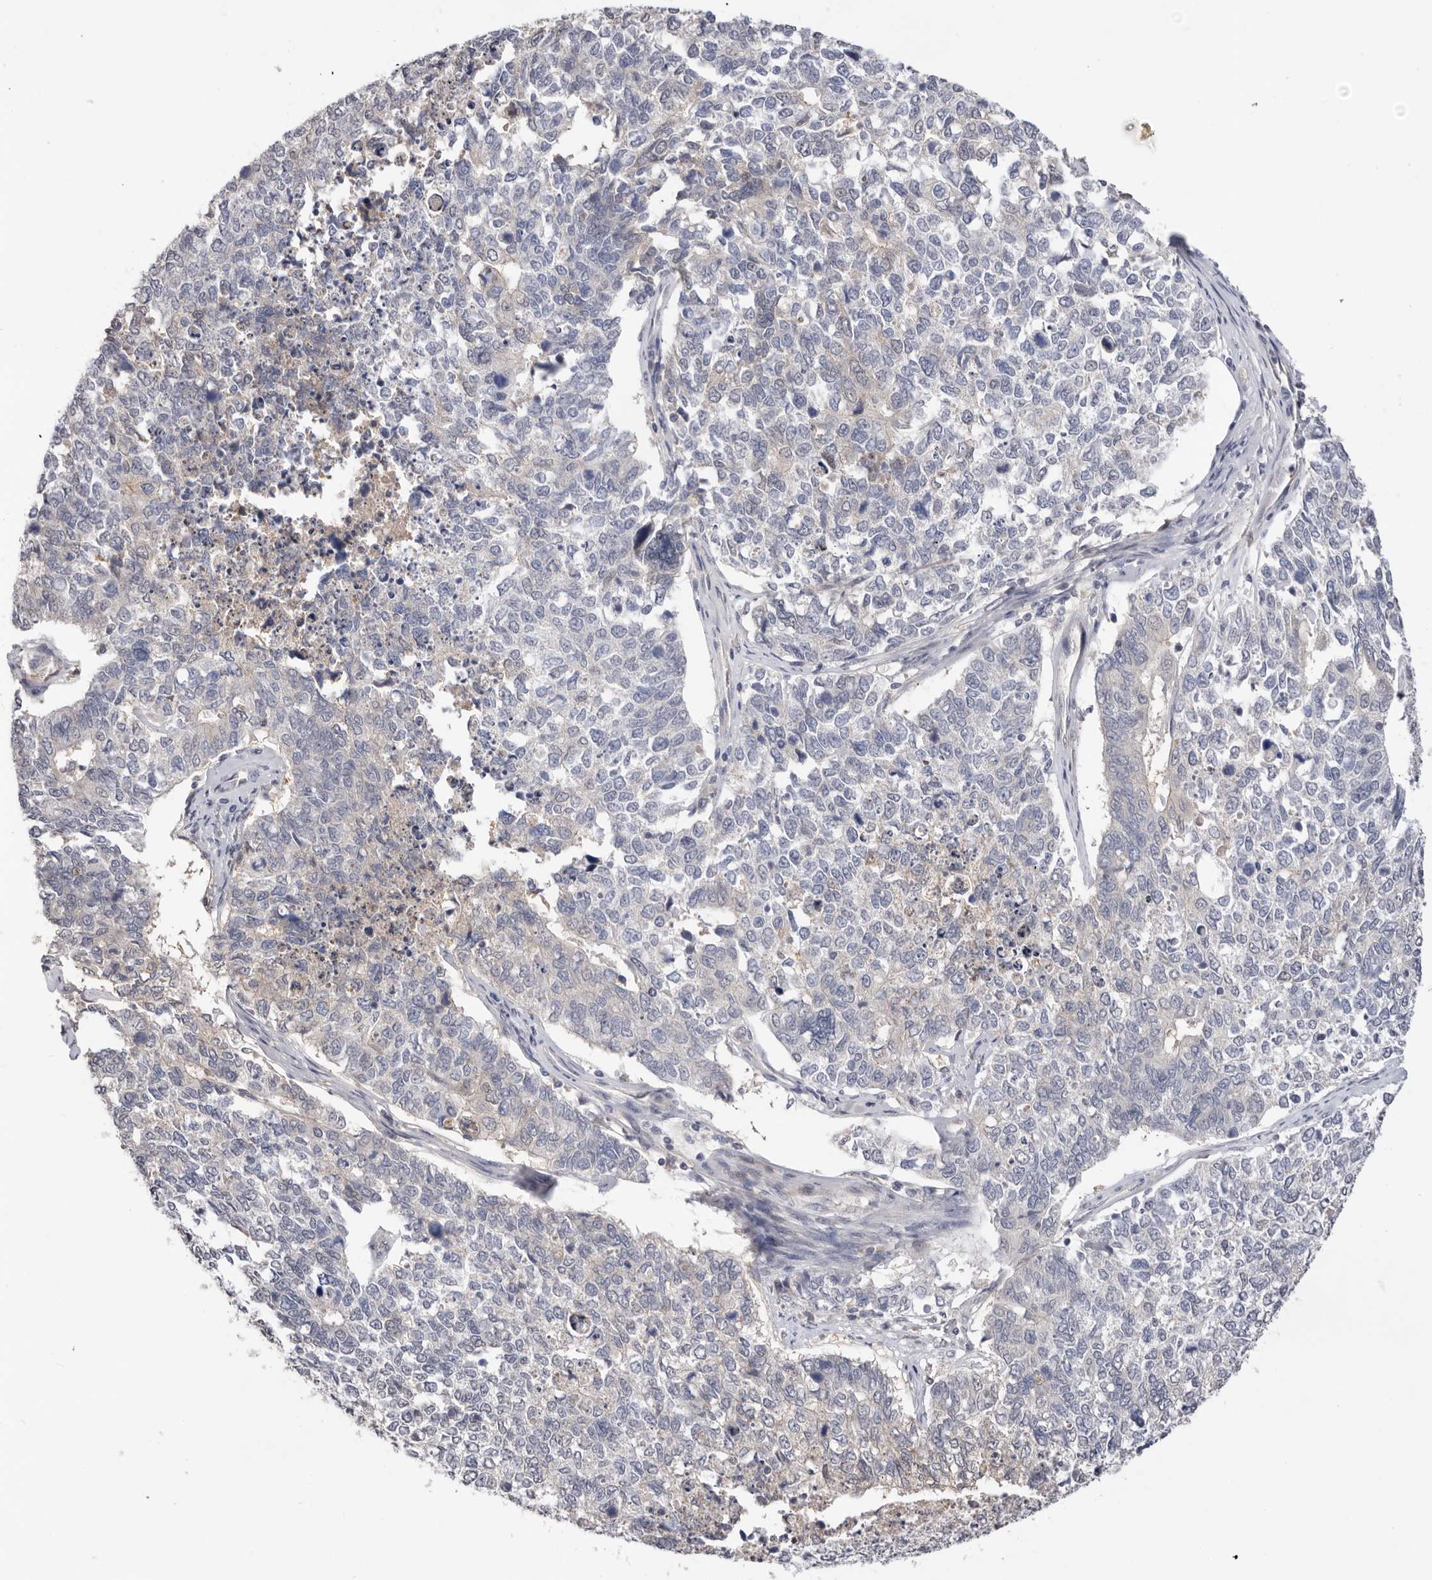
{"staining": {"intensity": "negative", "quantity": "none", "location": "none"}, "tissue": "cervical cancer", "cell_type": "Tumor cells", "image_type": "cancer", "snomed": [{"axis": "morphology", "description": "Squamous cell carcinoma, NOS"}, {"axis": "topography", "description": "Cervix"}], "caption": "Immunohistochemistry (IHC) histopathology image of neoplastic tissue: cervical squamous cell carcinoma stained with DAB displays no significant protein staining in tumor cells. Nuclei are stained in blue.", "gene": "DOP1A", "patient": {"sex": "female", "age": 63}}